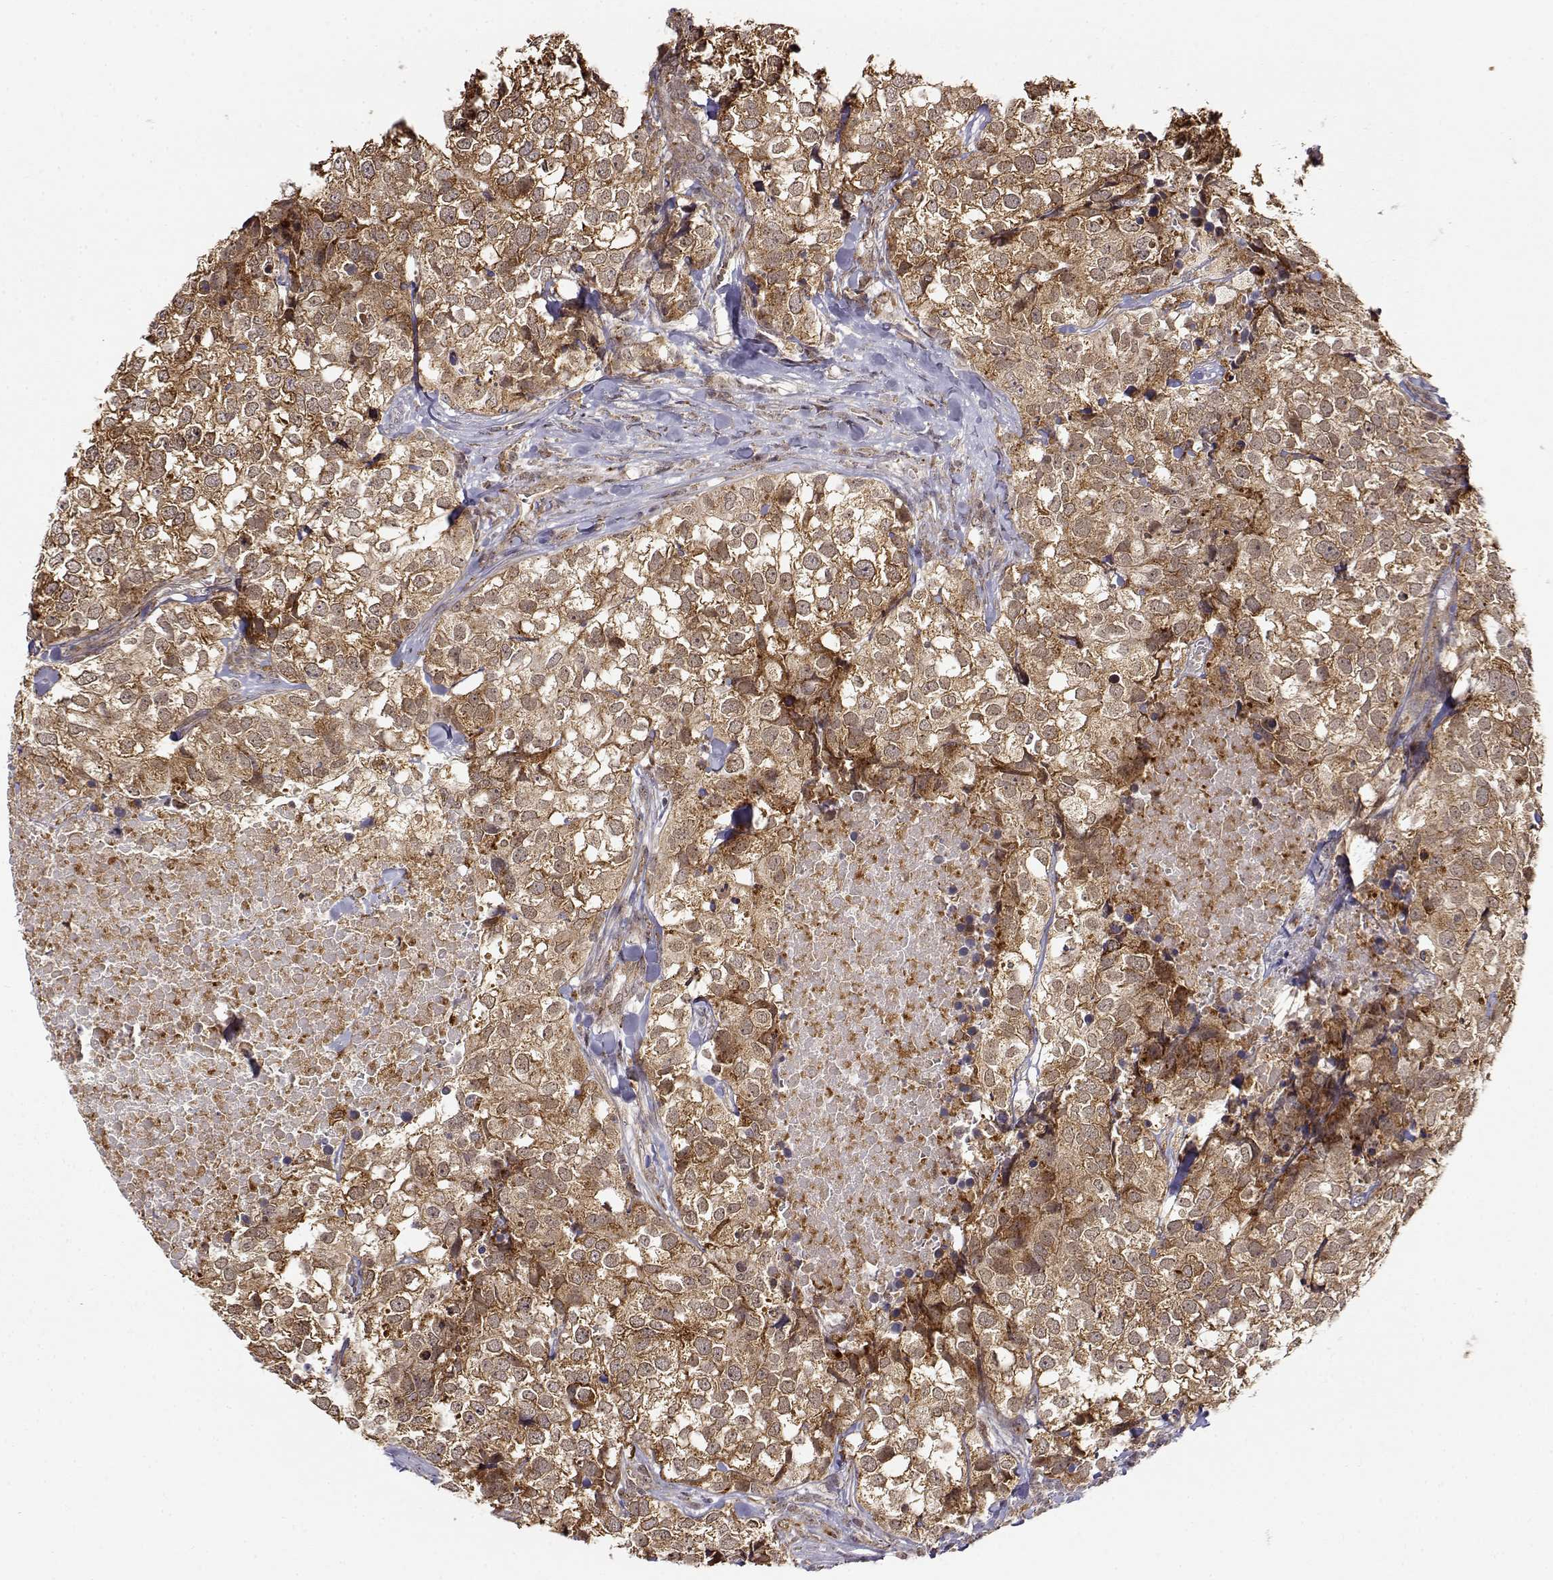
{"staining": {"intensity": "moderate", "quantity": ">75%", "location": "cytoplasmic/membranous"}, "tissue": "breast cancer", "cell_type": "Tumor cells", "image_type": "cancer", "snomed": [{"axis": "morphology", "description": "Duct carcinoma"}, {"axis": "topography", "description": "Breast"}], "caption": "IHC (DAB) staining of breast invasive ductal carcinoma demonstrates moderate cytoplasmic/membranous protein staining in approximately >75% of tumor cells.", "gene": "RNF13", "patient": {"sex": "female", "age": 30}}